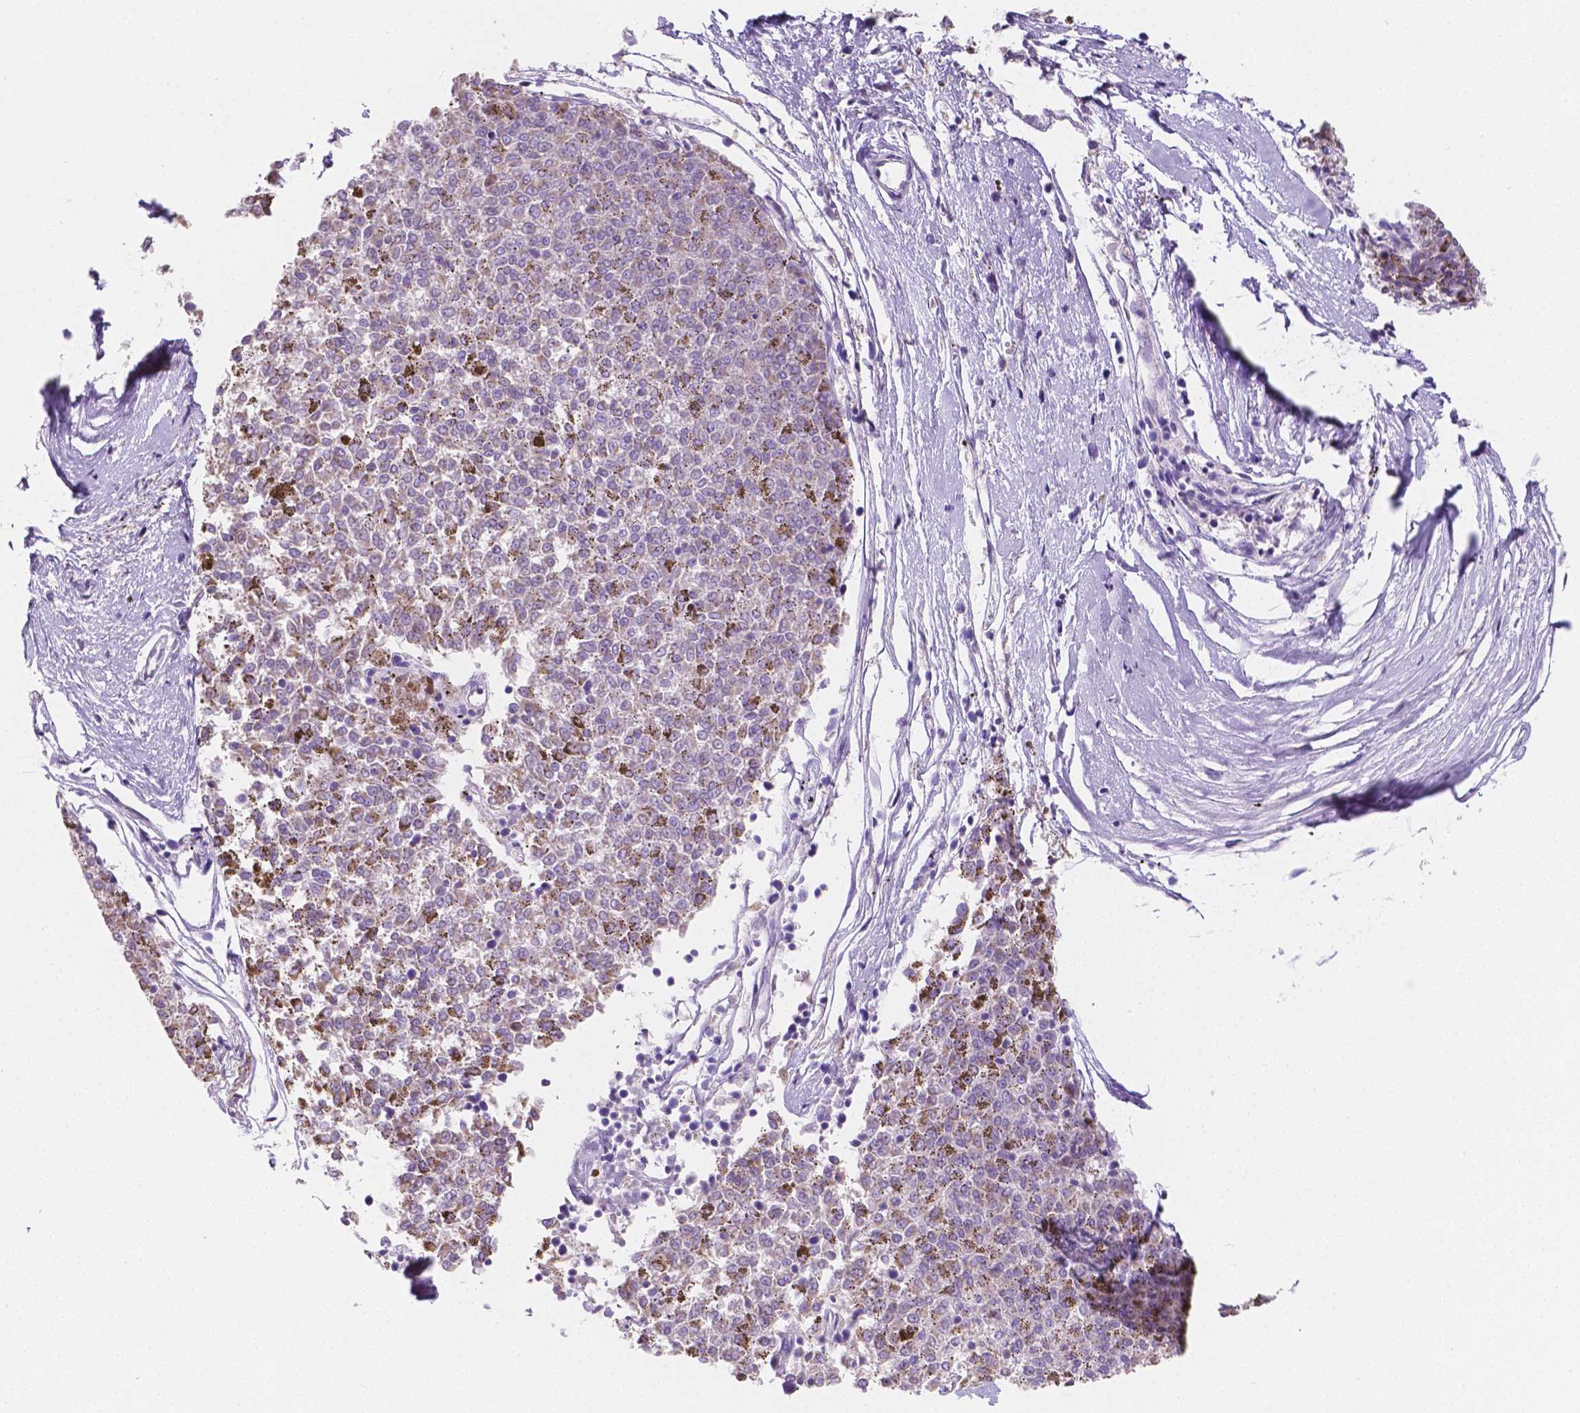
{"staining": {"intensity": "negative", "quantity": "none", "location": "none"}, "tissue": "melanoma", "cell_type": "Tumor cells", "image_type": "cancer", "snomed": [{"axis": "morphology", "description": "Malignant melanoma, NOS"}, {"axis": "topography", "description": "Skin"}], "caption": "This is an immunohistochemistry image of human melanoma. There is no expression in tumor cells.", "gene": "TMEM130", "patient": {"sex": "female", "age": 72}}